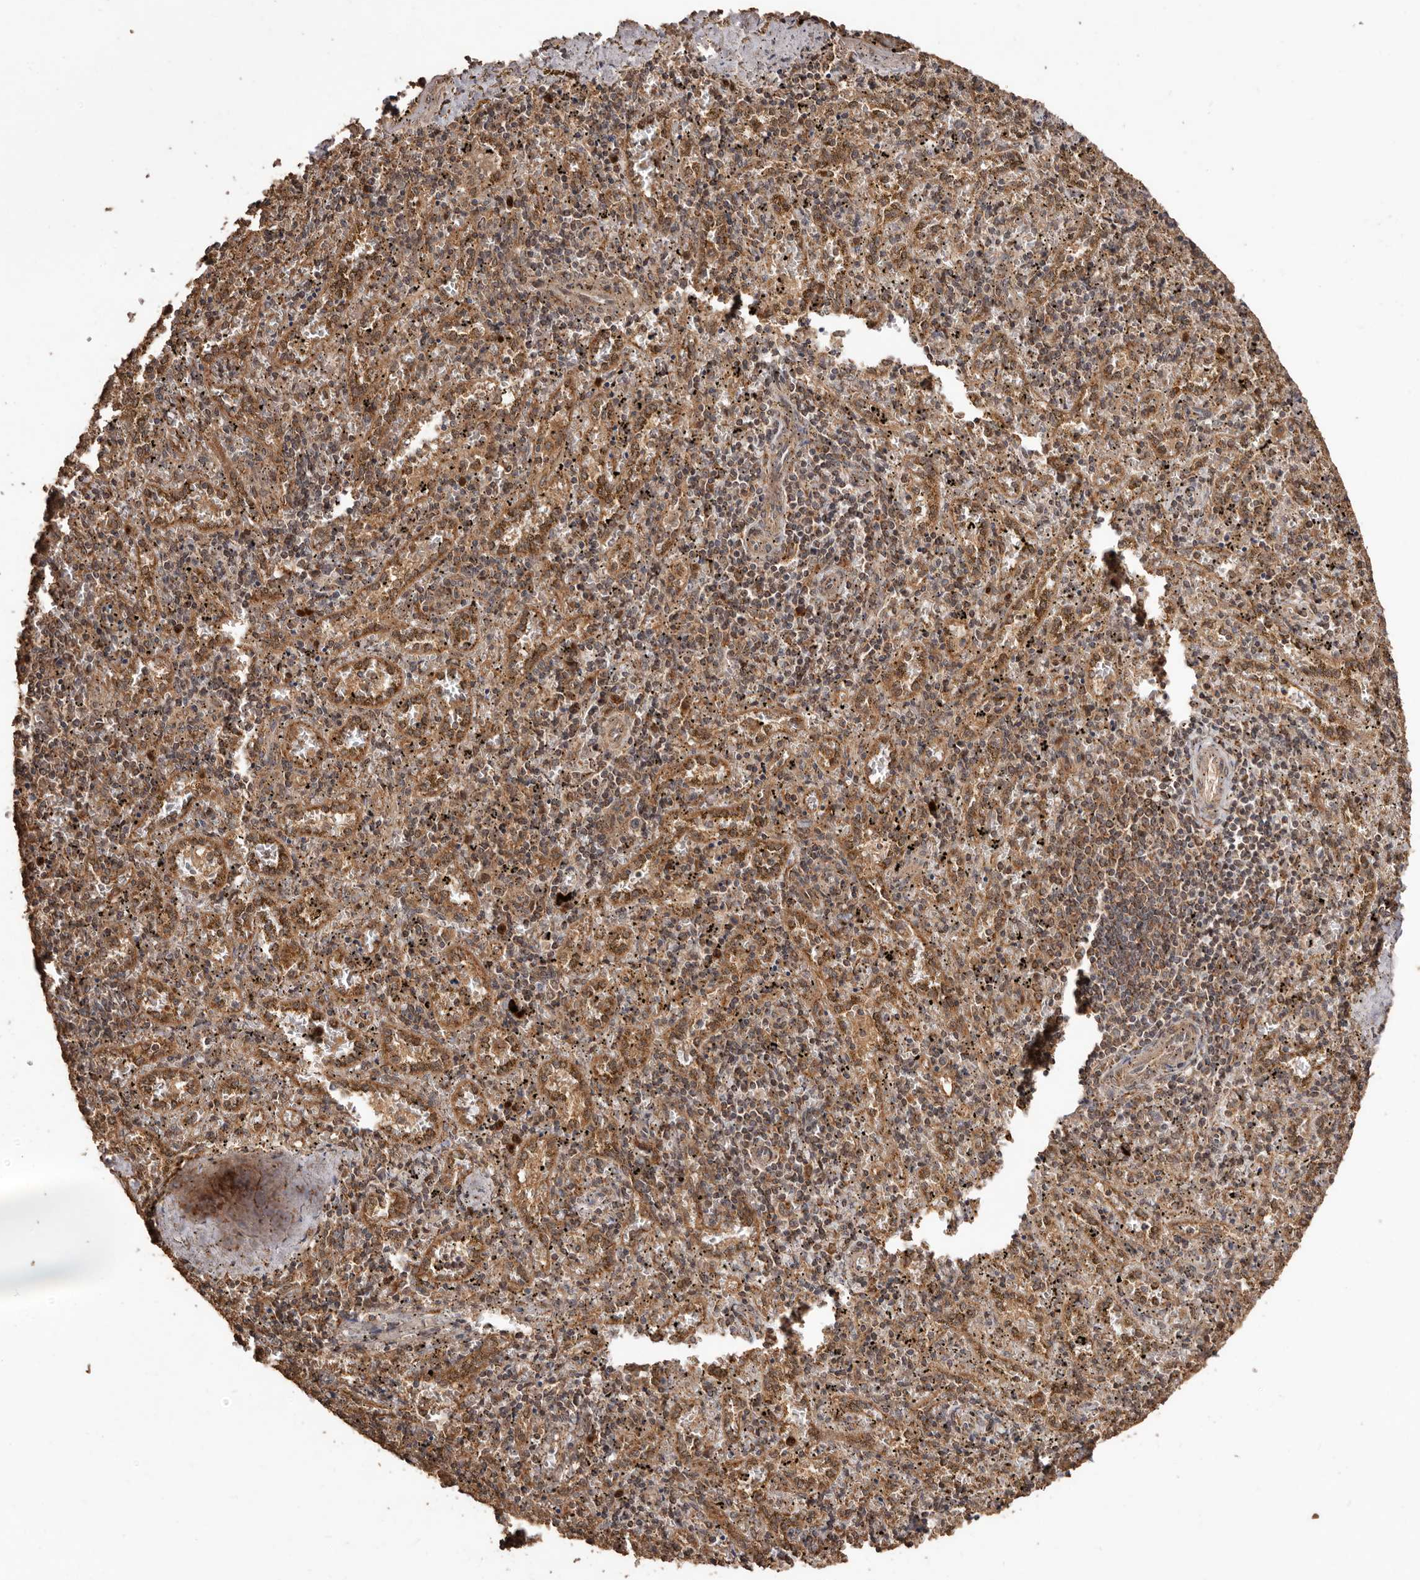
{"staining": {"intensity": "moderate", "quantity": ">75%", "location": "cytoplasmic/membranous"}, "tissue": "spleen", "cell_type": "Cells in red pulp", "image_type": "normal", "snomed": [{"axis": "morphology", "description": "Normal tissue, NOS"}, {"axis": "topography", "description": "Spleen"}], "caption": "Immunohistochemical staining of normal human spleen demonstrates moderate cytoplasmic/membranous protein positivity in about >75% of cells in red pulp. (Brightfield microscopy of DAB IHC at high magnification).", "gene": "RWDD1", "patient": {"sex": "male", "age": 11}}